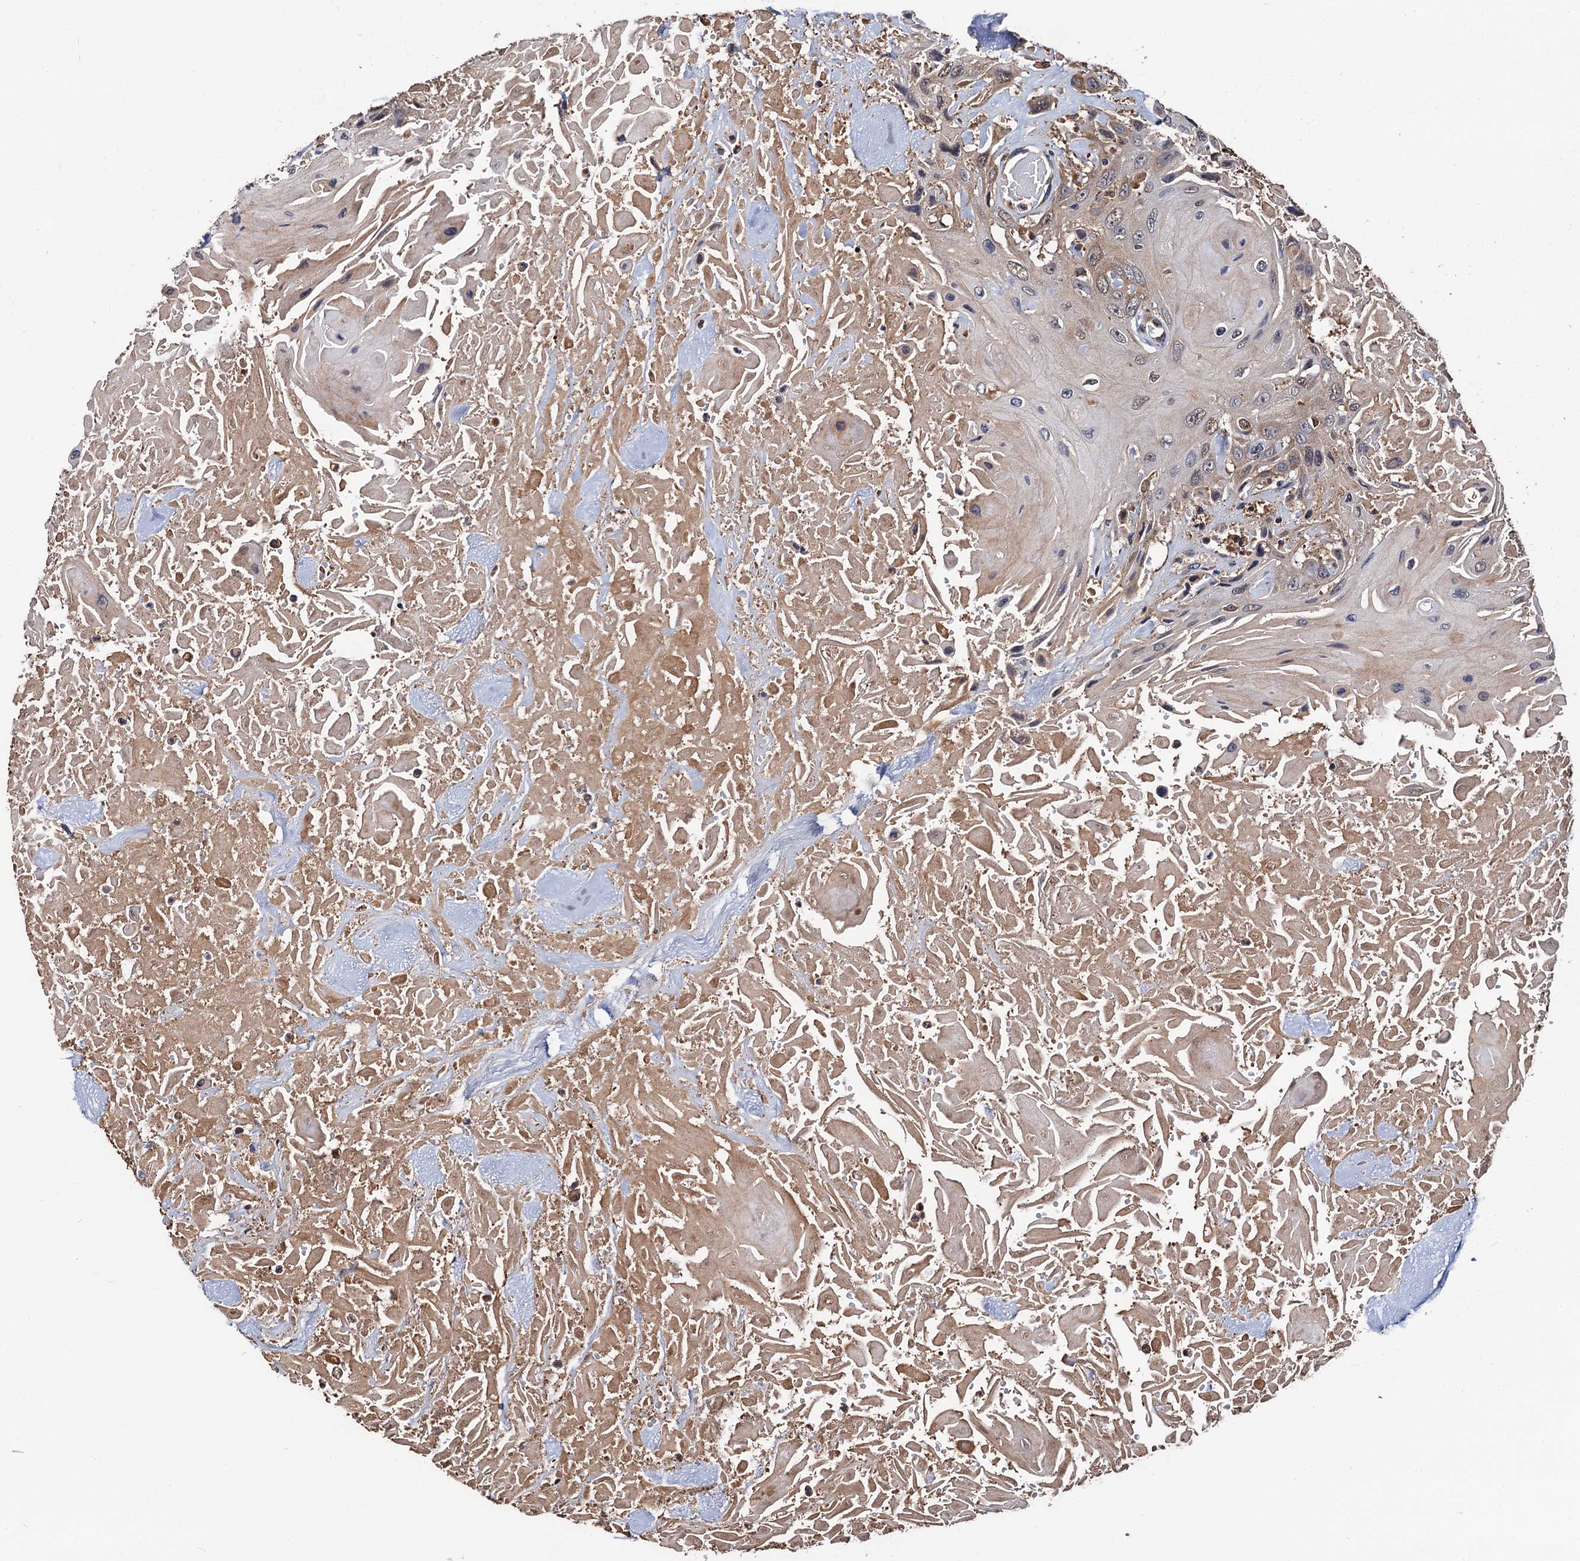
{"staining": {"intensity": "moderate", "quantity": "<25%", "location": "cytoplasmic/membranous"}, "tissue": "head and neck cancer", "cell_type": "Tumor cells", "image_type": "cancer", "snomed": [{"axis": "morphology", "description": "Squamous cell carcinoma, NOS"}, {"axis": "topography", "description": "Head-Neck"}], "caption": "Protein expression analysis of squamous cell carcinoma (head and neck) shows moderate cytoplasmic/membranous positivity in approximately <25% of tumor cells.", "gene": "RGS11", "patient": {"sex": "male", "age": 81}}